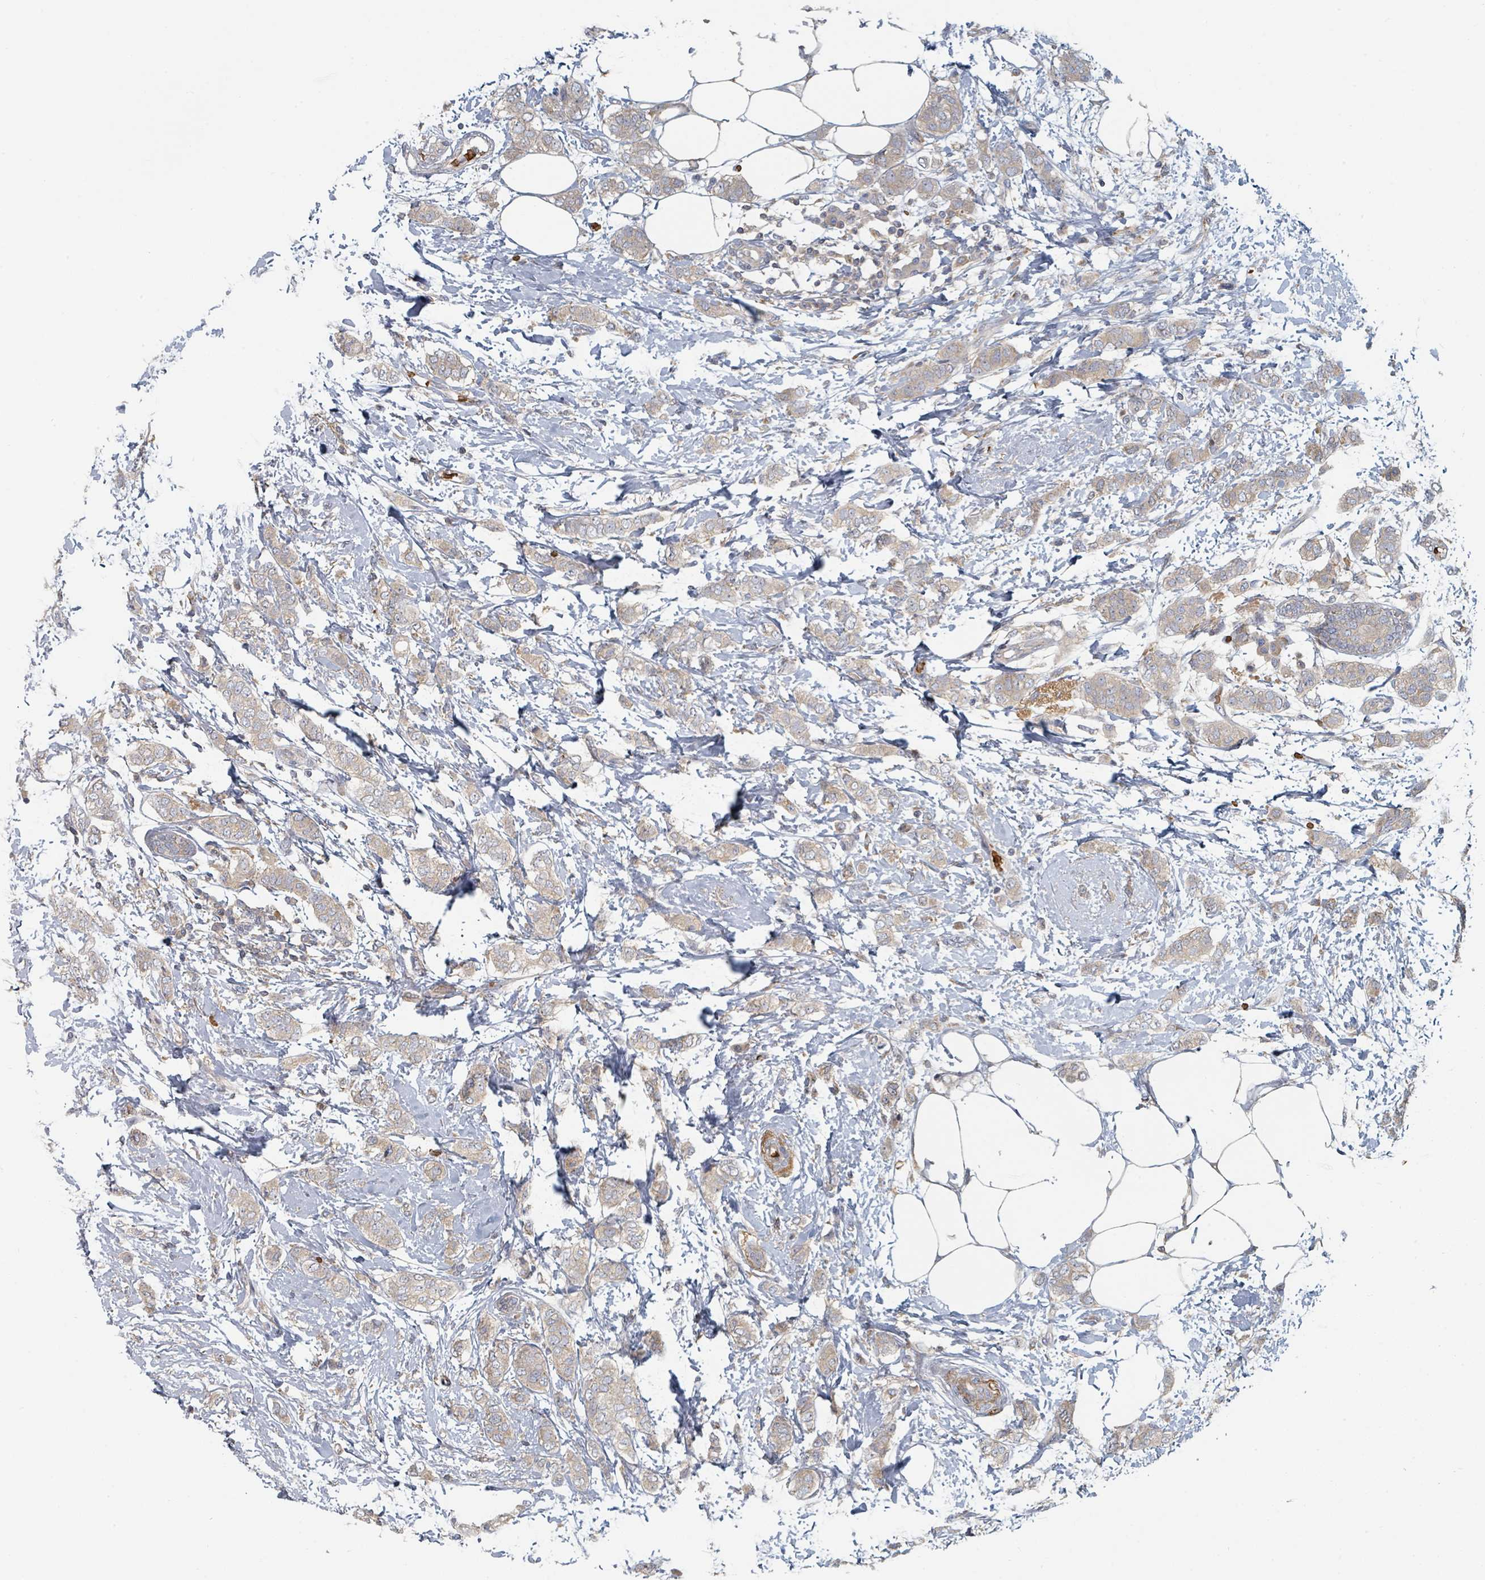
{"staining": {"intensity": "weak", "quantity": "25%-75%", "location": "cytoplasmic/membranous"}, "tissue": "breast cancer", "cell_type": "Tumor cells", "image_type": "cancer", "snomed": [{"axis": "morphology", "description": "Duct carcinoma"}, {"axis": "topography", "description": "Breast"}], "caption": "Protein expression analysis of human breast cancer reveals weak cytoplasmic/membranous positivity in approximately 25%-75% of tumor cells. (Brightfield microscopy of DAB IHC at high magnification).", "gene": "TRPC4AP", "patient": {"sex": "female", "age": 72}}